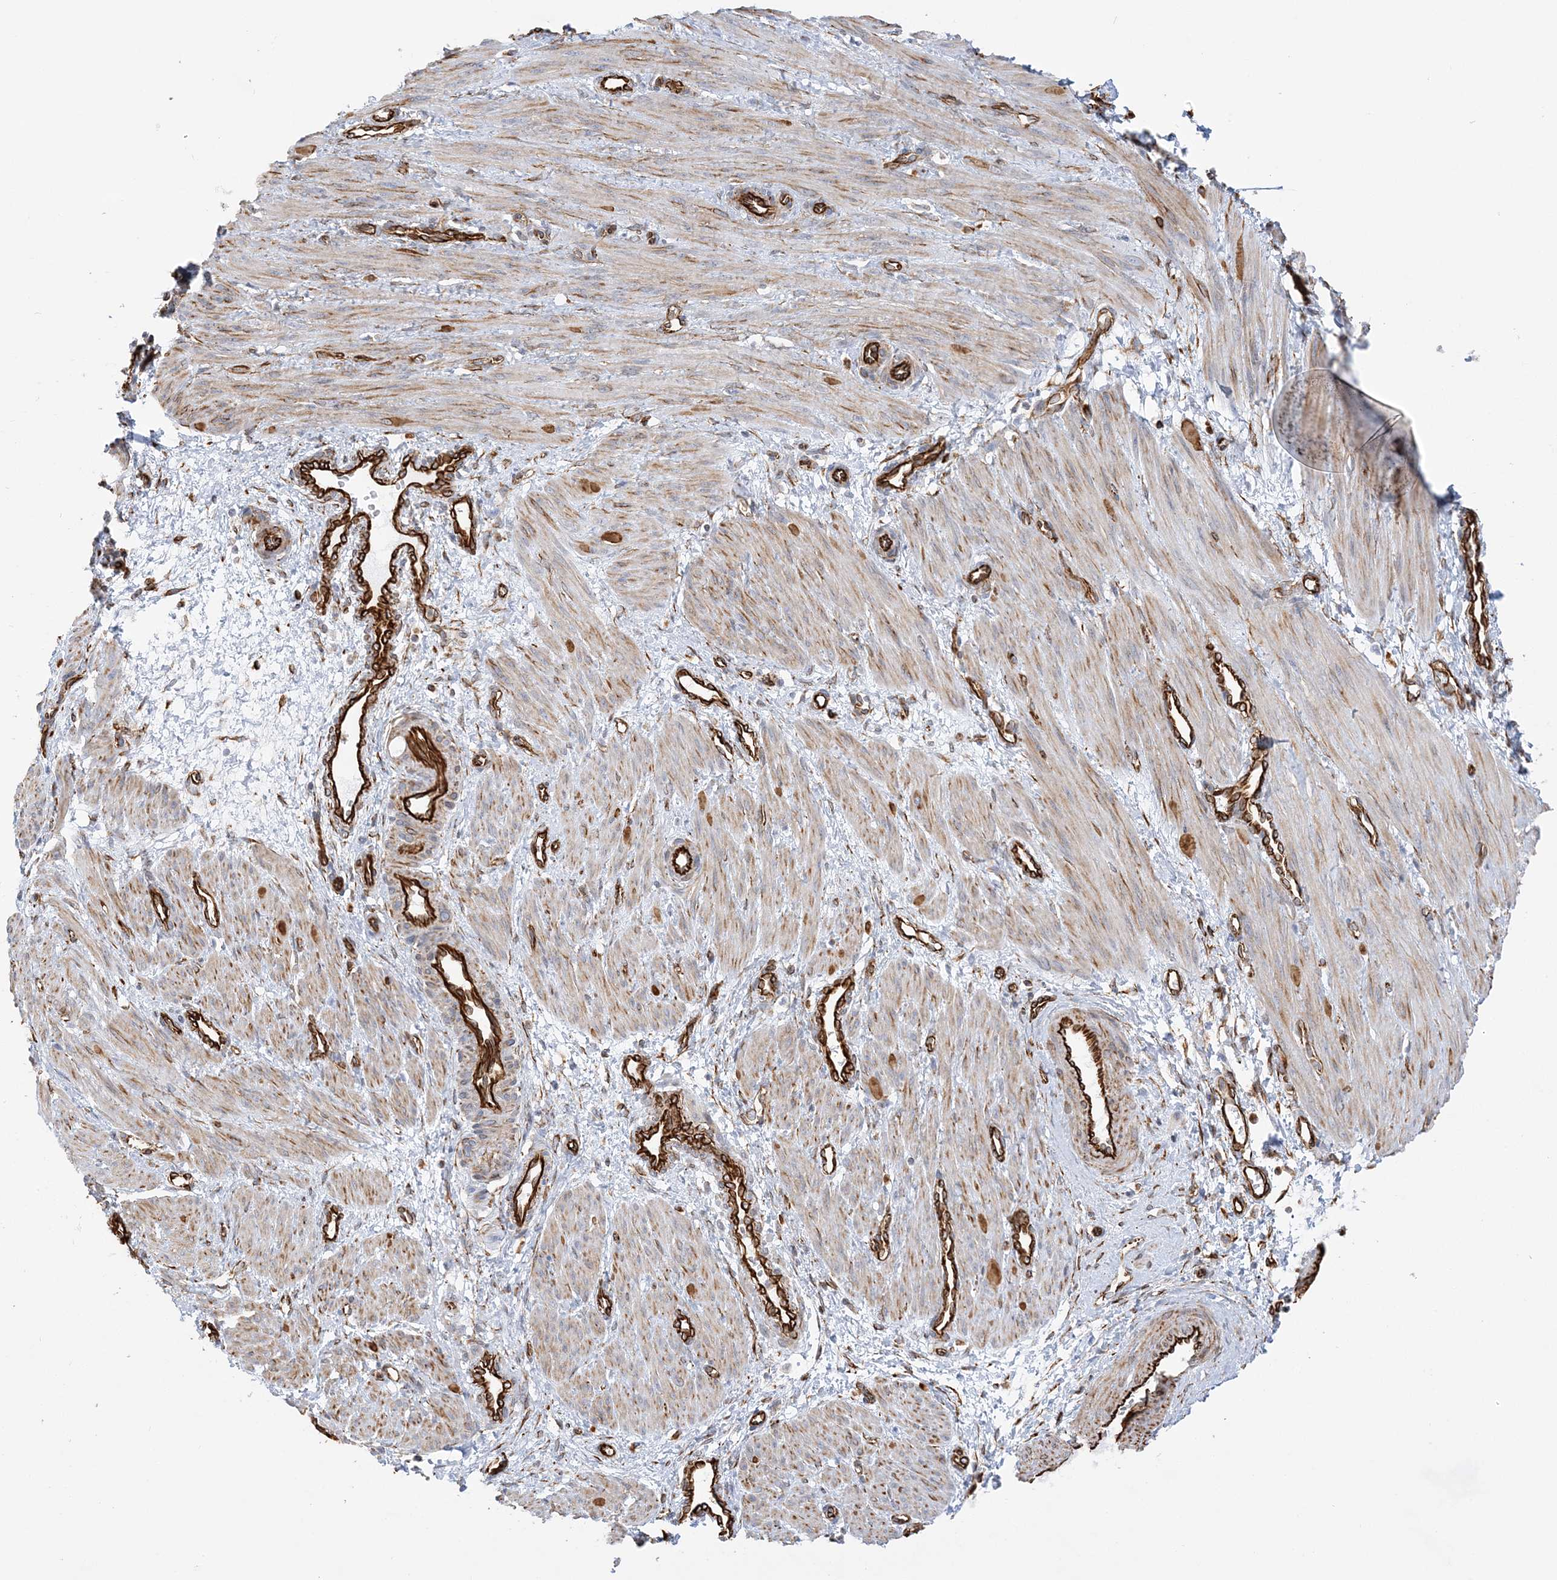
{"staining": {"intensity": "moderate", "quantity": ">75%", "location": "cytoplasmic/membranous"}, "tissue": "smooth muscle", "cell_type": "Smooth muscle cells", "image_type": "normal", "snomed": [{"axis": "morphology", "description": "Normal tissue, NOS"}, {"axis": "topography", "description": "Endometrium"}], "caption": "Smooth muscle stained with DAB immunohistochemistry exhibits medium levels of moderate cytoplasmic/membranous staining in approximately >75% of smooth muscle cells.", "gene": "SCLT1", "patient": {"sex": "female", "age": 33}}